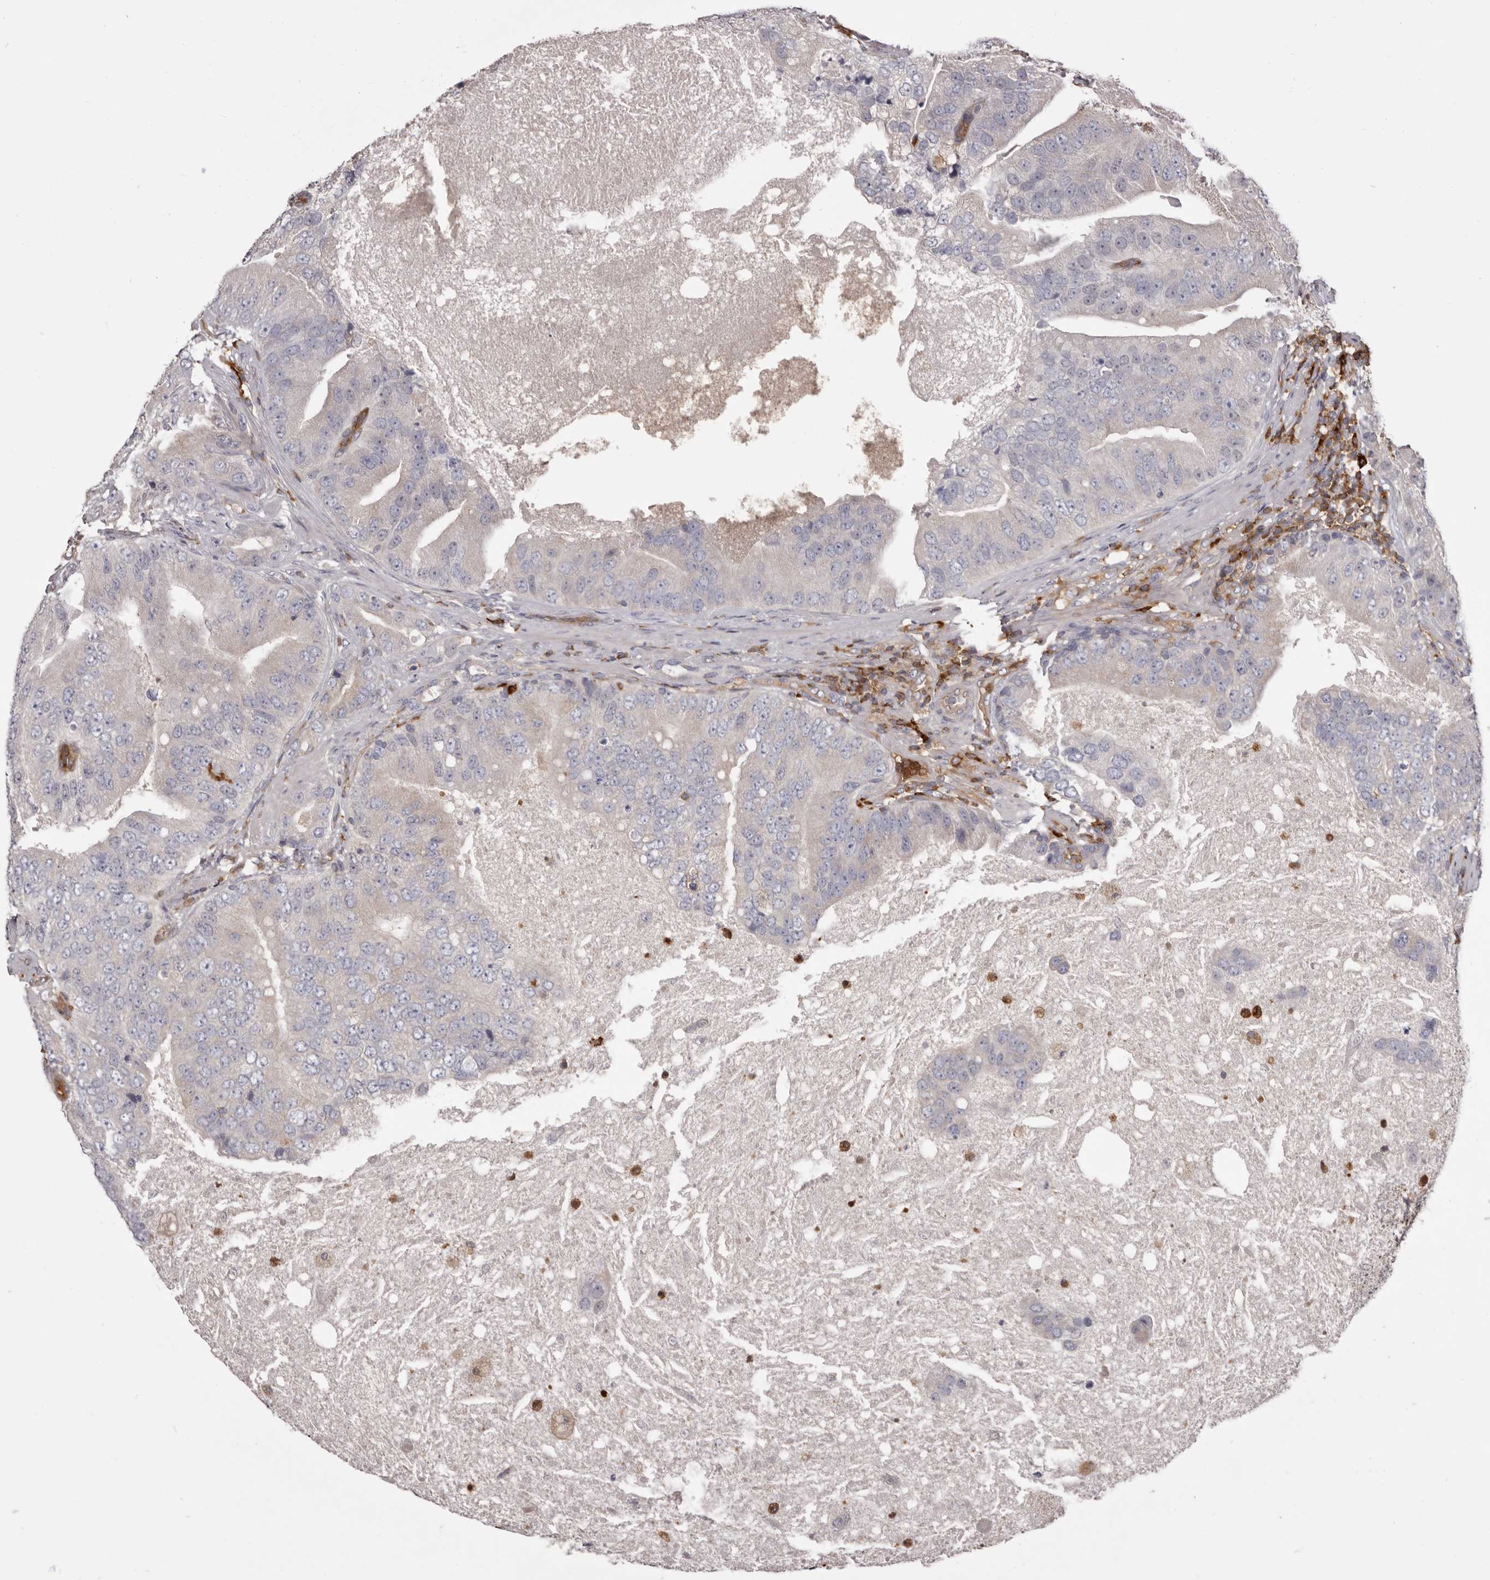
{"staining": {"intensity": "negative", "quantity": "none", "location": "none"}, "tissue": "prostate cancer", "cell_type": "Tumor cells", "image_type": "cancer", "snomed": [{"axis": "morphology", "description": "Adenocarcinoma, High grade"}, {"axis": "topography", "description": "Prostate"}], "caption": "Micrograph shows no protein staining in tumor cells of prostate cancer tissue. The staining is performed using DAB (3,3'-diaminobenzidine) brown chromogen with nuclei counter-stained in using hematoxylin.", "gene": "CBL", "patient": {"sex": "male", "age": 70}}